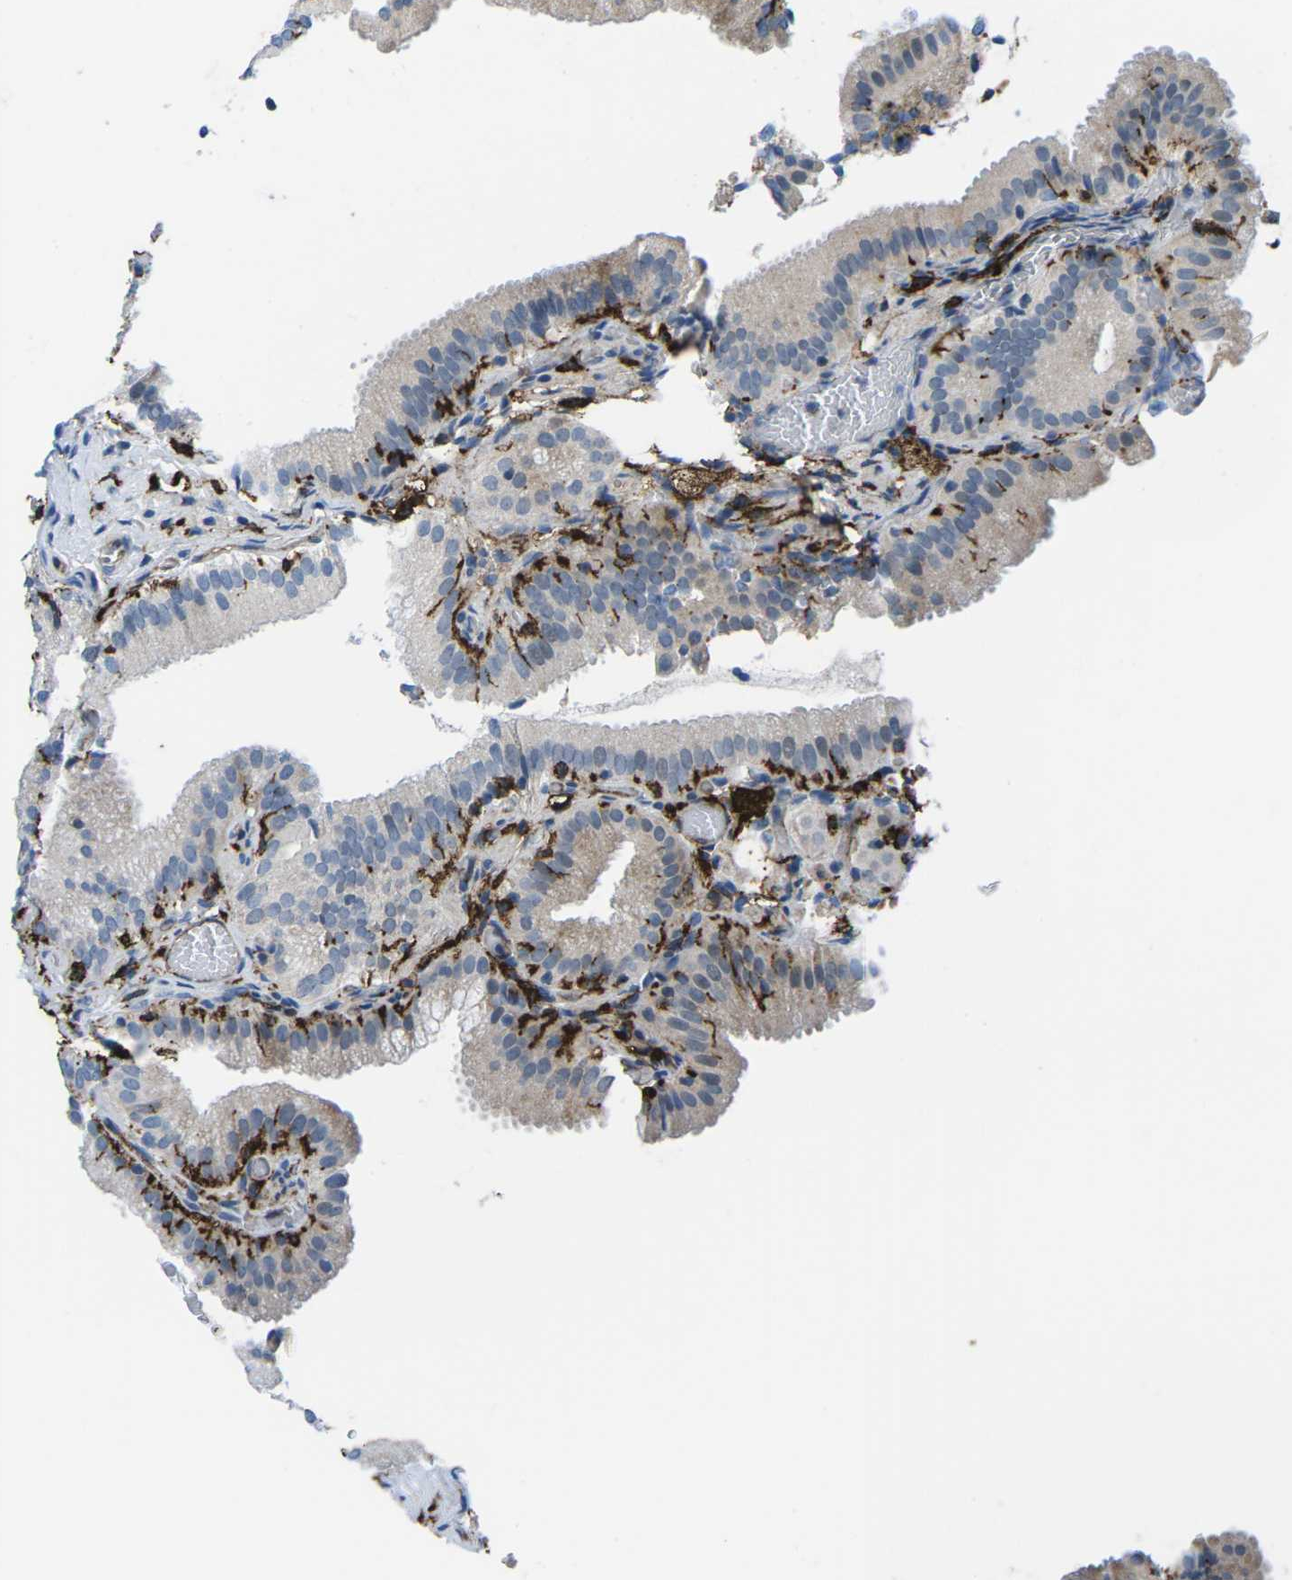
{"staining": {"intensity": "negative", "quantity": "none", "location": "none"}, "tissue": "gallbladder", "cell_type": "Glandular cells", "image_type": "normal", "snomed": [{"axis": "morphology", "description": "Normal tissue, NOS"}, {"axis": "topography", "description": "Gallbladder"}], "caption": "Immunohistochemistry histopathology image of normal human gallbladder stained for a protein (brown), which exhibits no expression in glandular cells.", "gene": "PTPN1", "patient": {"sex": "male", "age": 54}}